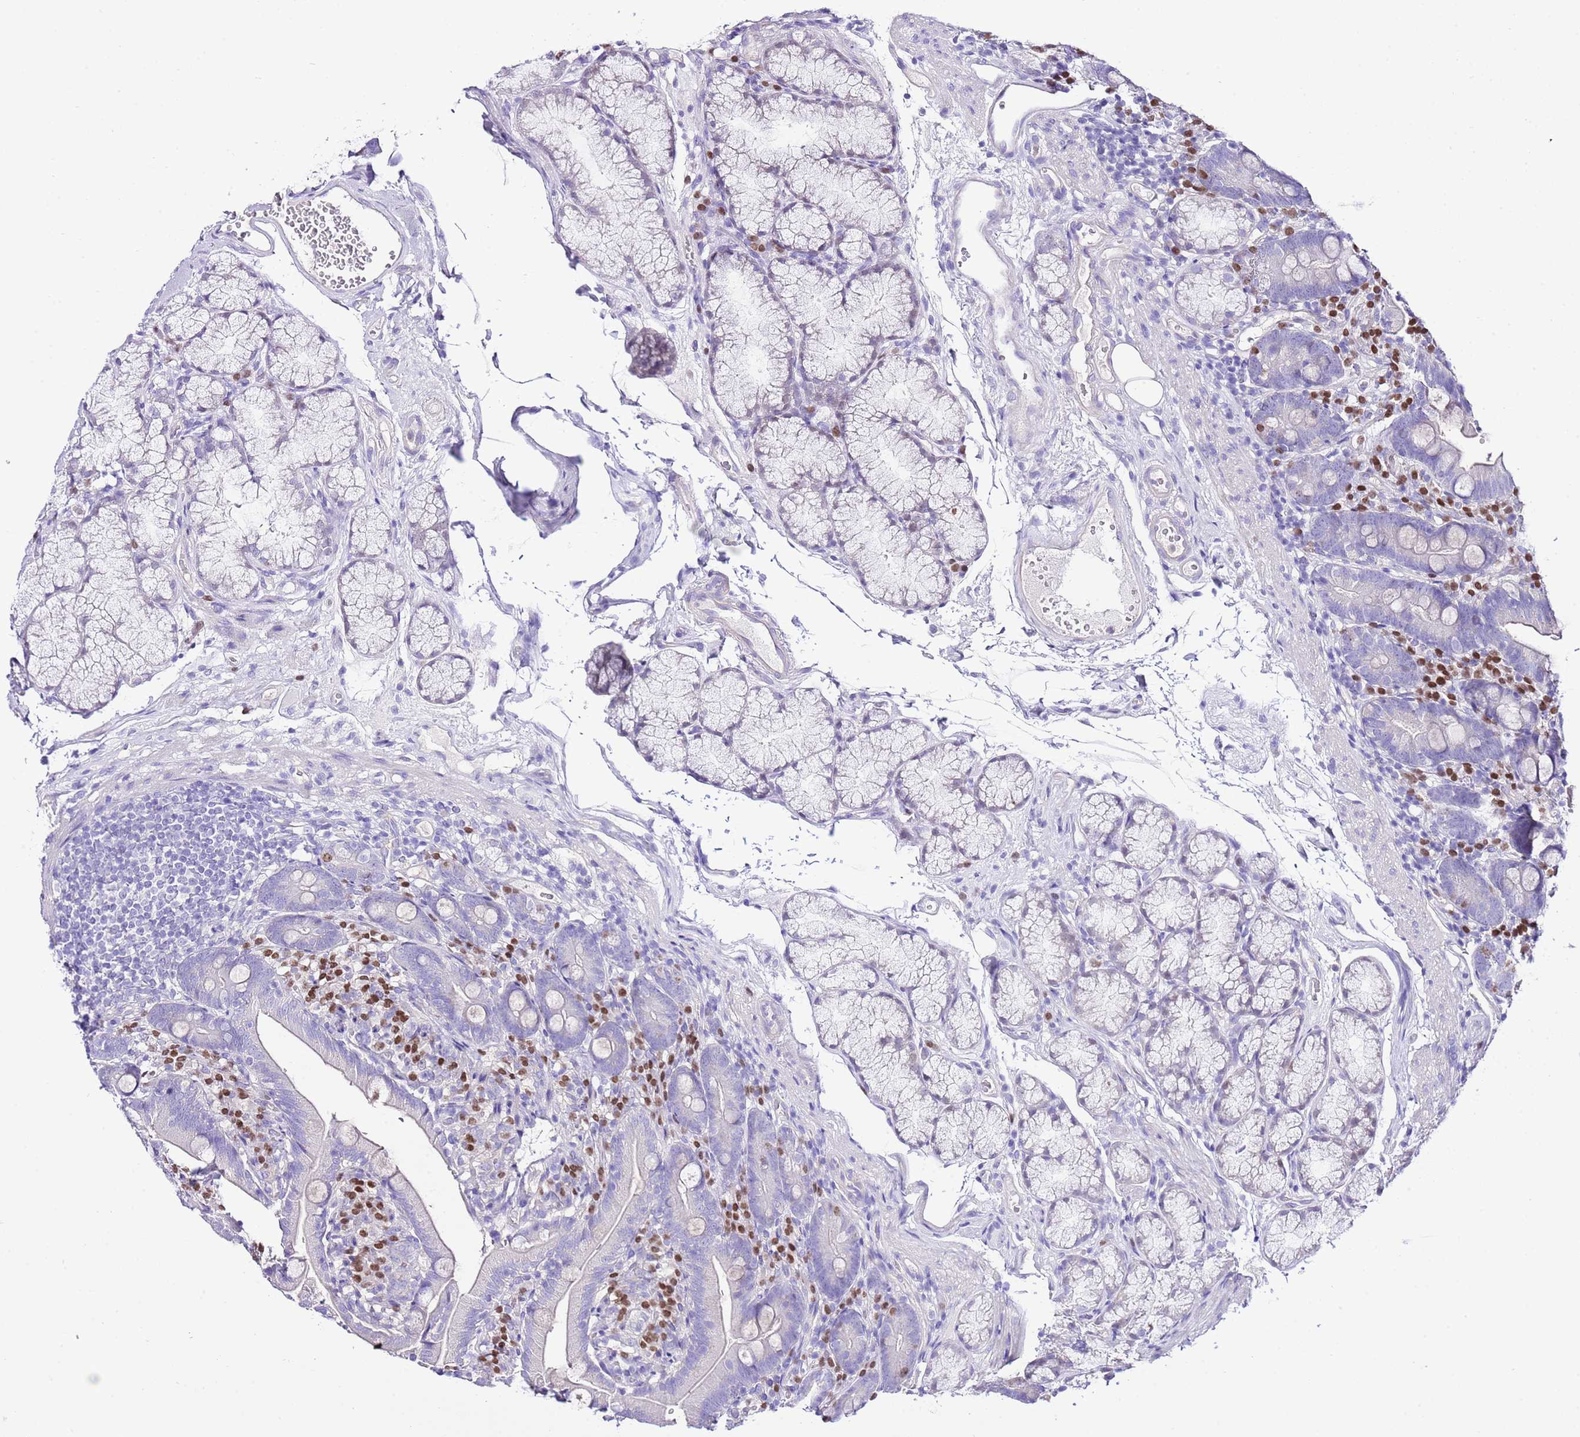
{"staining": {"intensity": "negative", "quantity": "none", "location": "none"}, "tissue": "duodenum", "cell_type": "Glandular cells", "image_type": "normal", "snomed": [{"axis": "morphology", "description": "Normal tissue, NOS"}, {"axis": "topography", "description": "Duodenum"}], "caption": "This image is of unremarkable duodenum stained with immunohistochemistry to label a protein in brown with the nuclei are counter-stained blue. There is no expression in glandular cells.", "gene": "BHLHA15", "patient": {"sex": "female", "age": 67}}